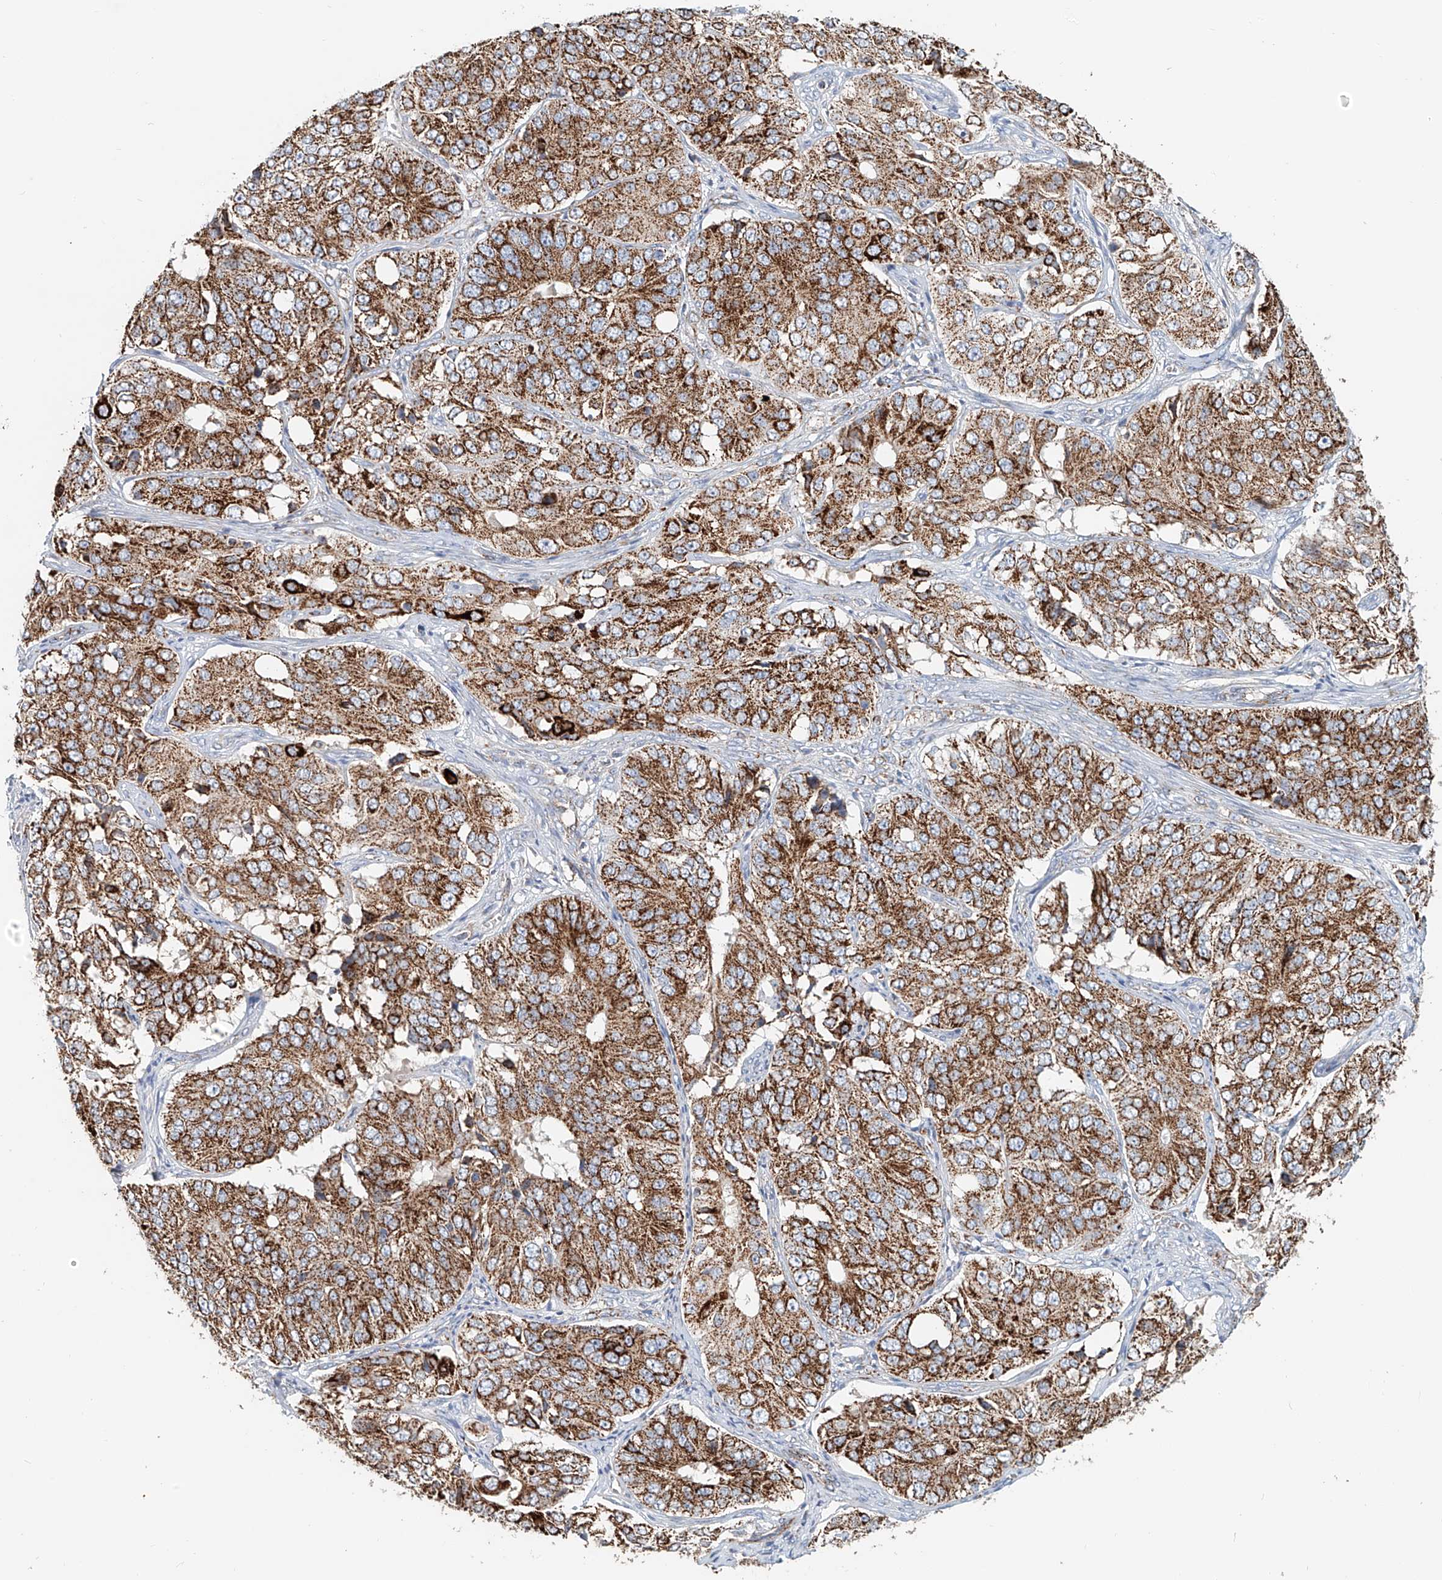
{"staining": {"intensity": "moderate", "quantity": ">75%", "location": "cytoplasmic/membranous"}, "tissue": "ovarian cancer", "cell_type": "Tumor cells", "image_type": "cancer", "snomed": [{"axis": "morphology", "description": "Carcinoma, endometroid"}, {"axis": "topography", "description": "Ovary"}], "caption": "Ovarian cancer was stained to show a protein in brown. There is medium levels of moderate cytoplasmic/membranous positivity in about >75% of tumor cells.", "gene": "CARD10", "patient": {"sex": "female", "age": 51}}